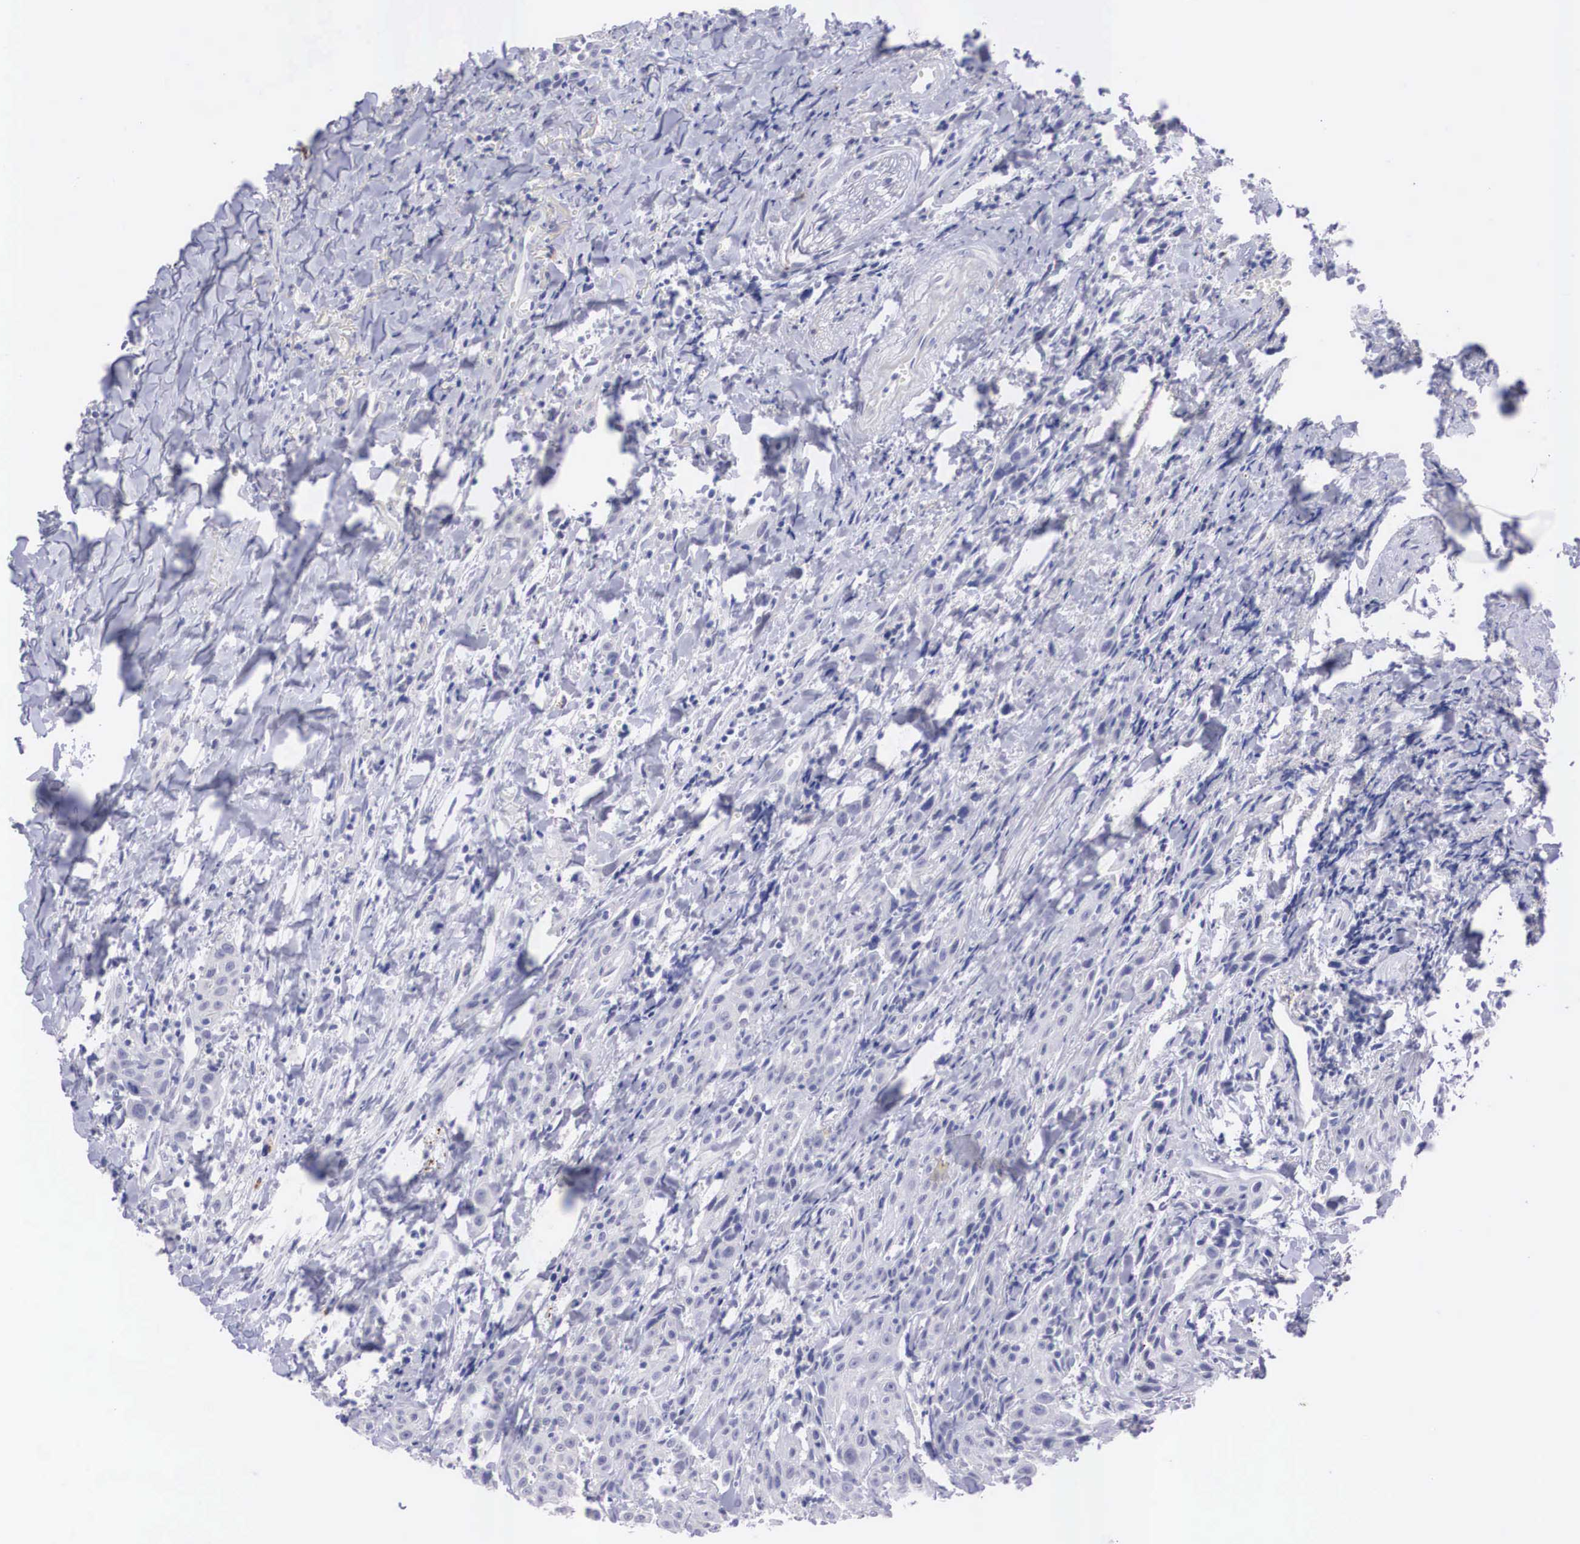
{"staining": {"intensity": "negative", "quantity": "none", "location": "none"}, "tissue": "head and neck cancer", "cell_type": "Tumor cells", "image_type": "cancer", "snomed": [{"axis": "morphology", "description": "Squamous cell carcinoma, NOS"}, {"axis": "topography", "description": "Oral tissue"}, {"axis": "topography", "description": "Head-Neck"}], "caption": "DAB immunohistochemical staining of head and neck cancer (squamous cell carcinoma) reveals no significant expression in tumor cells.", "gene": "REPS2", "patient": {"sex": "female", "age": 82}}